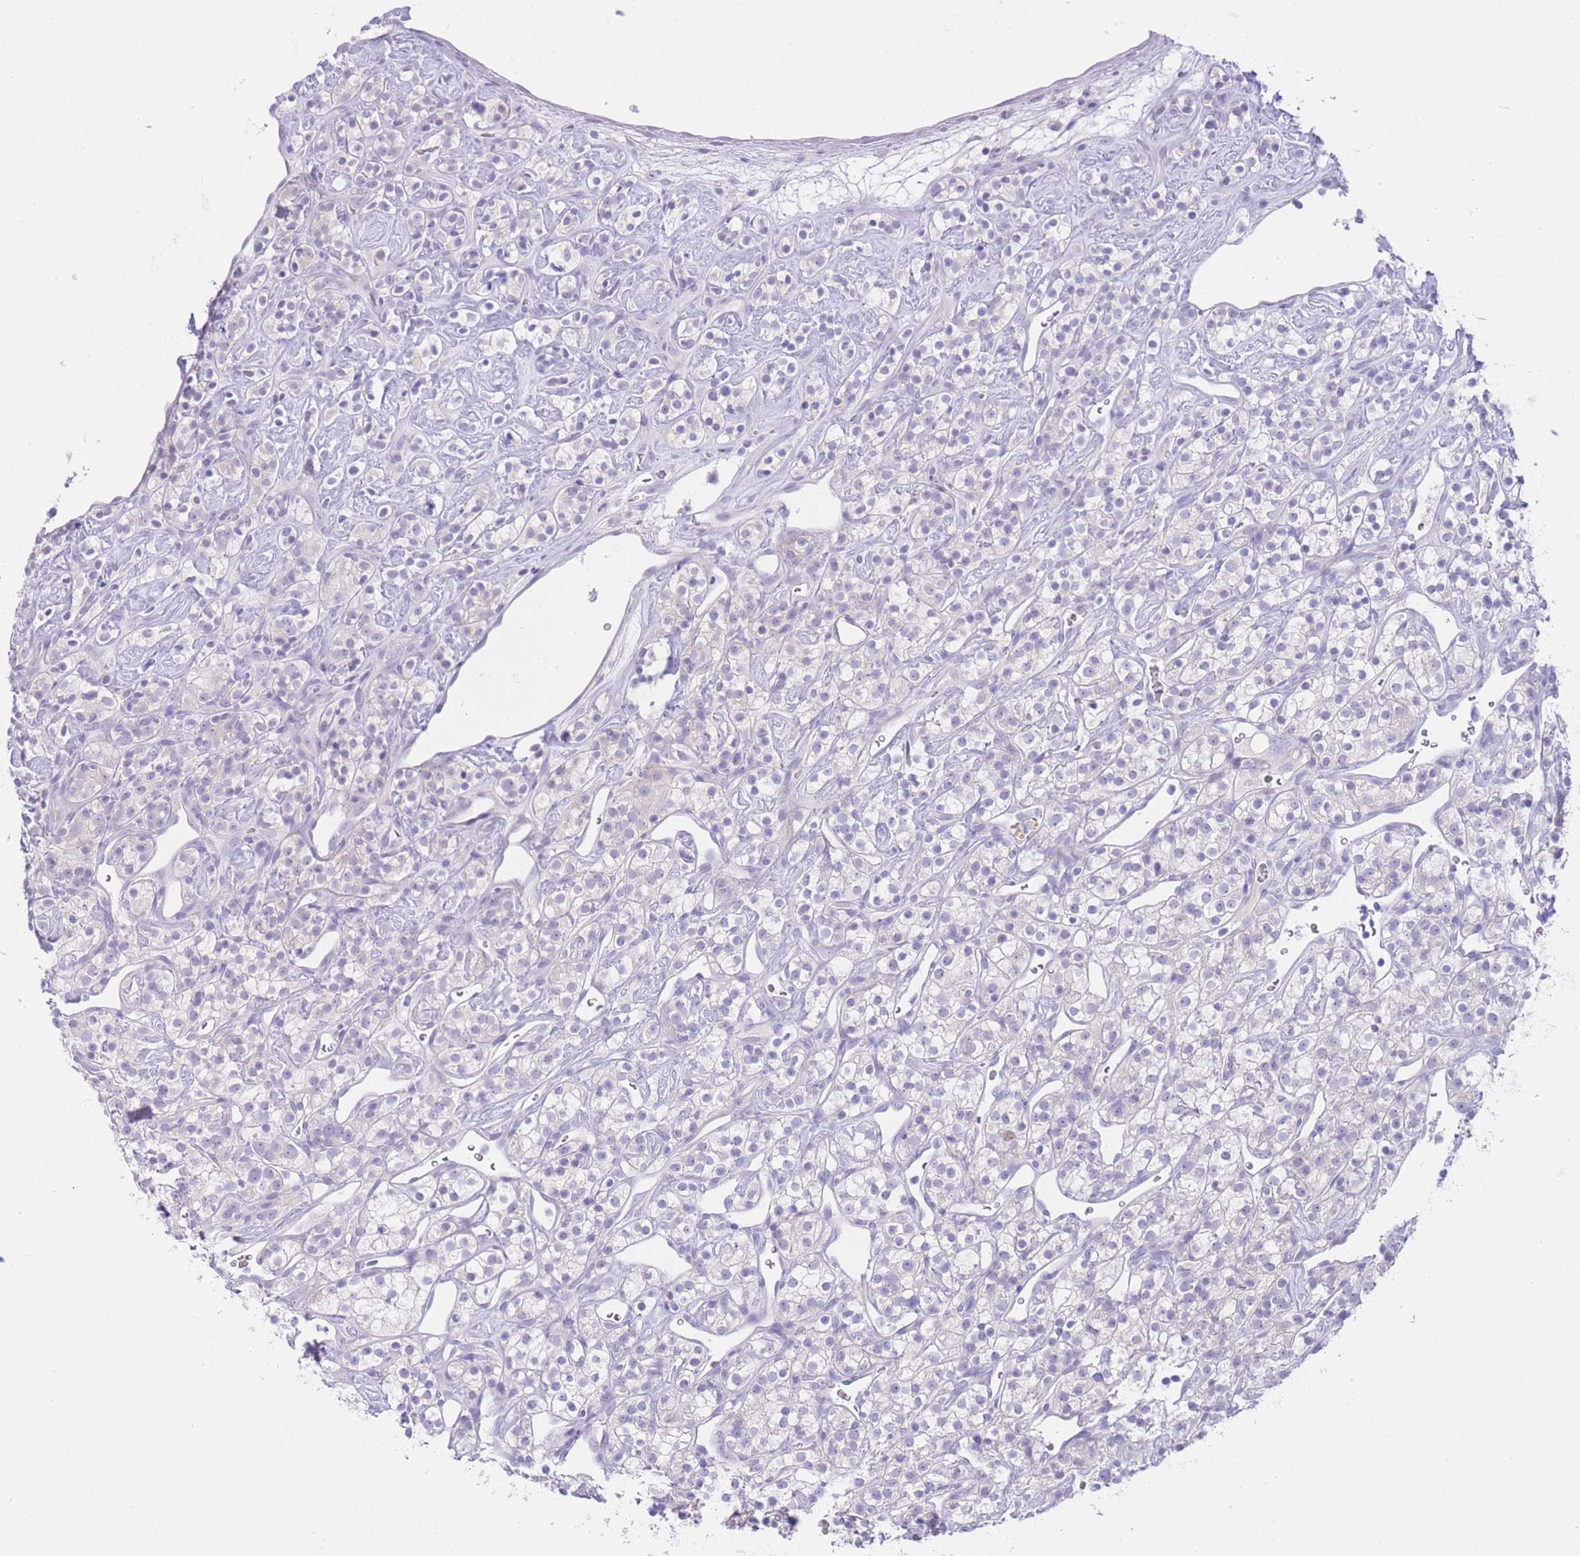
{"staining": {"intensity": "negative", "quantity": "none", "location": "none"}, "tissue": "renal cancer", "cell_type": "Tumor cells", "image_type": "cancer", "snomed": [{"axis": "morphology", "description": "Adenocarcinoma, NOS"}, {"axis": "topography", "description": "Kidney"}], "caption": "This is an immunohistochemistry photomicrograph of human renal adenocarcinoma. There is no positivity in tumor cells.", "gene": "ZNF212", "patient": {"sex": "male", "age": 77}}